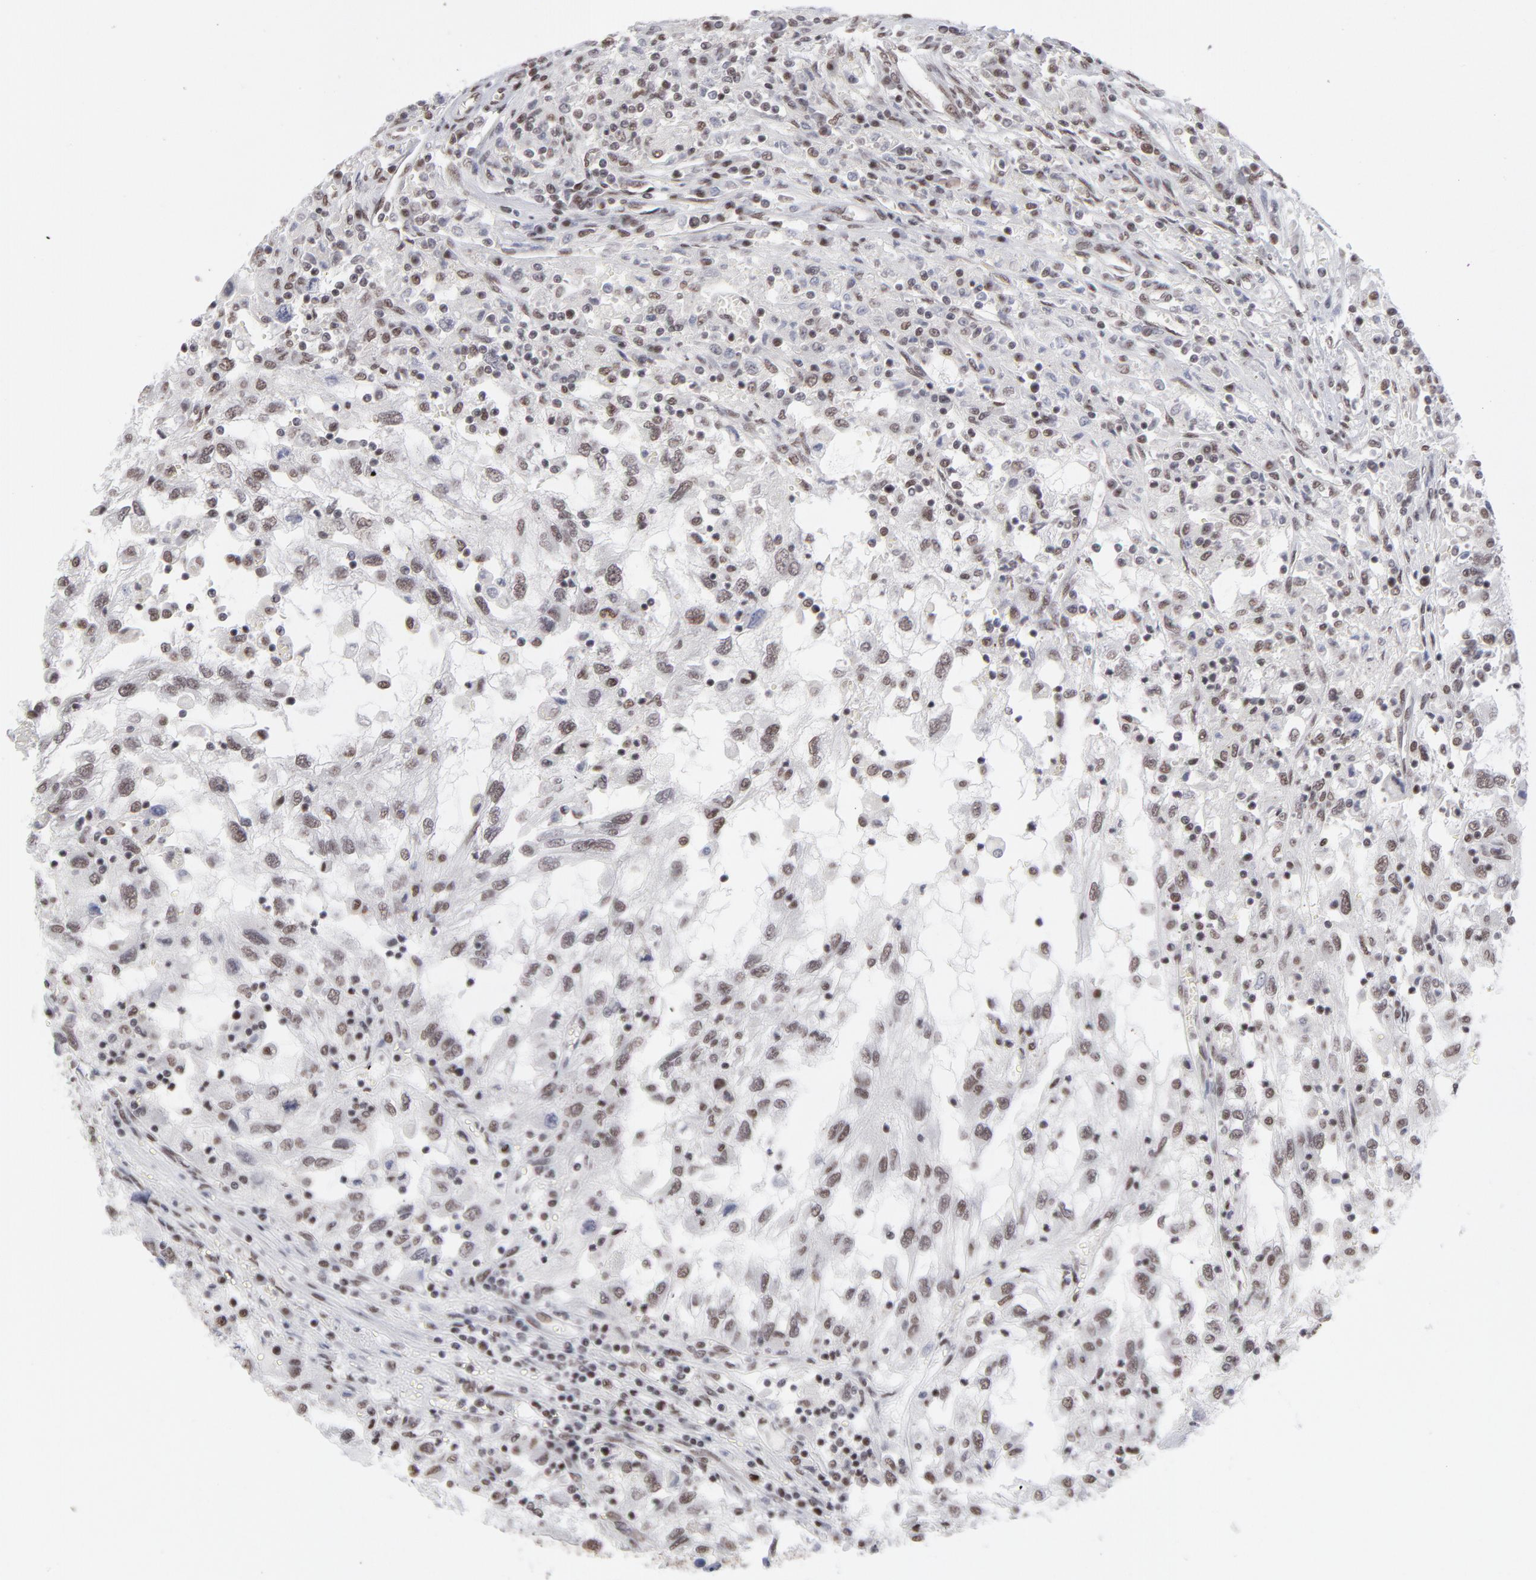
{"staining": {"intensity": "moderate", "quantity": "25%-75%", "location": "nuclear"}, "tissue": "renal cancer", "cell_type": "Tumor cells", "image_type": "cancer", "snomed": [{"axis": "morphology", "description": "Normal tissue, NOS"}, {"axis": "morphology", "description": "Adenocarcinoma, NOS"}, {"axis": "topography", "description": "Kidney"}], "caption": "Protein staining by immunohistochemistry reveals moderate nuclear expression in approximately 25%-75% of tumor cells in adenocarcinoma (renal). Ihc stains the protein in brown and the nuclei are stained blue.", "gene": "ZNF3", "patient": {"sex": "male", "age": 71}}